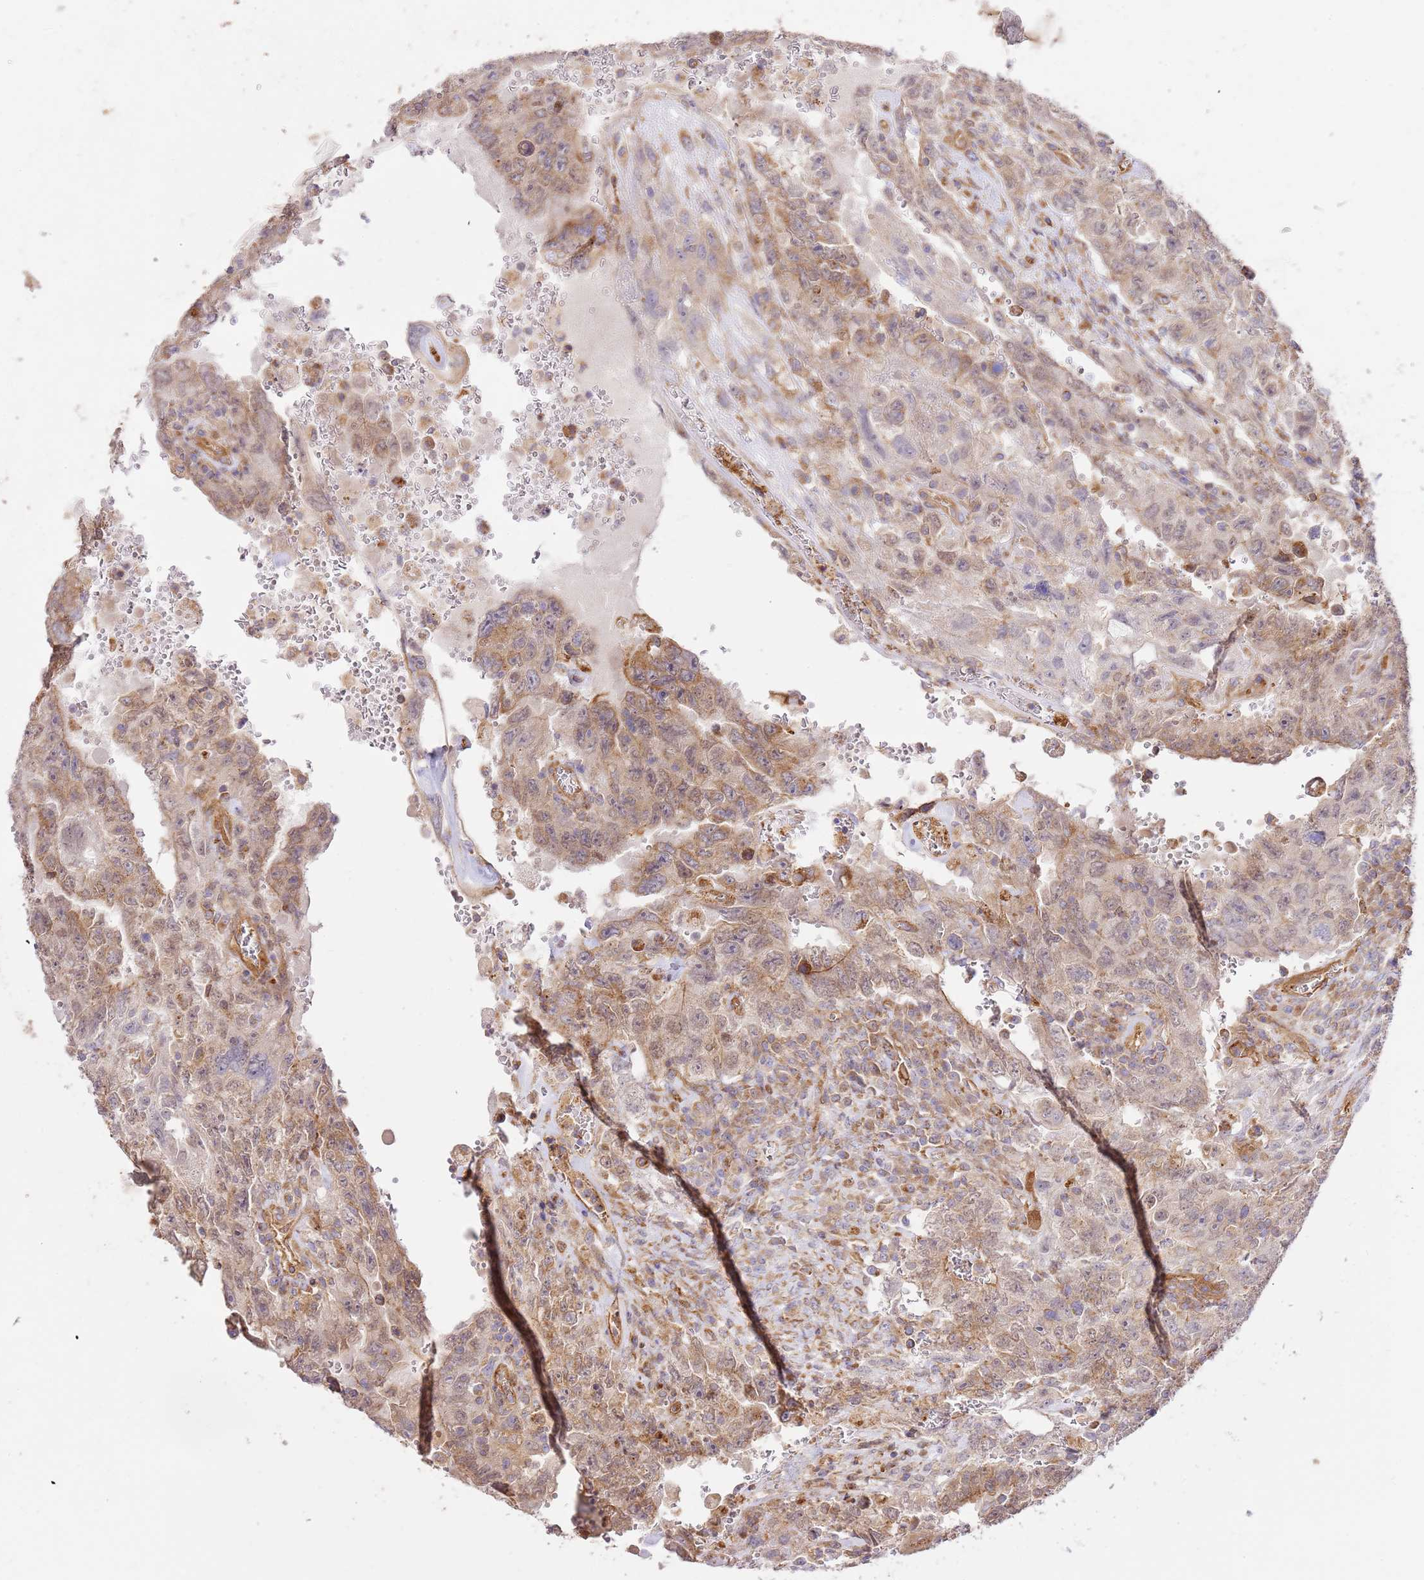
{"staining": {"intensity": "moderate", "quantity": "25%-75%", "location": "cytoplasmic/membranous"}, "tissue": "testis cancer", "cell_type": "Tumor cells", "image_type": "cancer", "snomed": [{"axis": "morphology", "description": "Carcinoma, Embryonal, NOS"}, {"axis": "topography", "description": "Testis"}], "caption": "IHC of embryonal carcinoma (testis) displays medium levels of moderate cytoplasmic/membranous staining in approximately 25%-75% of tumor cells. The staining is performed using DAB brown chromogen to label protein expression. The nuclei are counter-stained blue using hematoxylin.", "gene": "ZBTB39", "patient": {"sex": "male", "age": 26}}